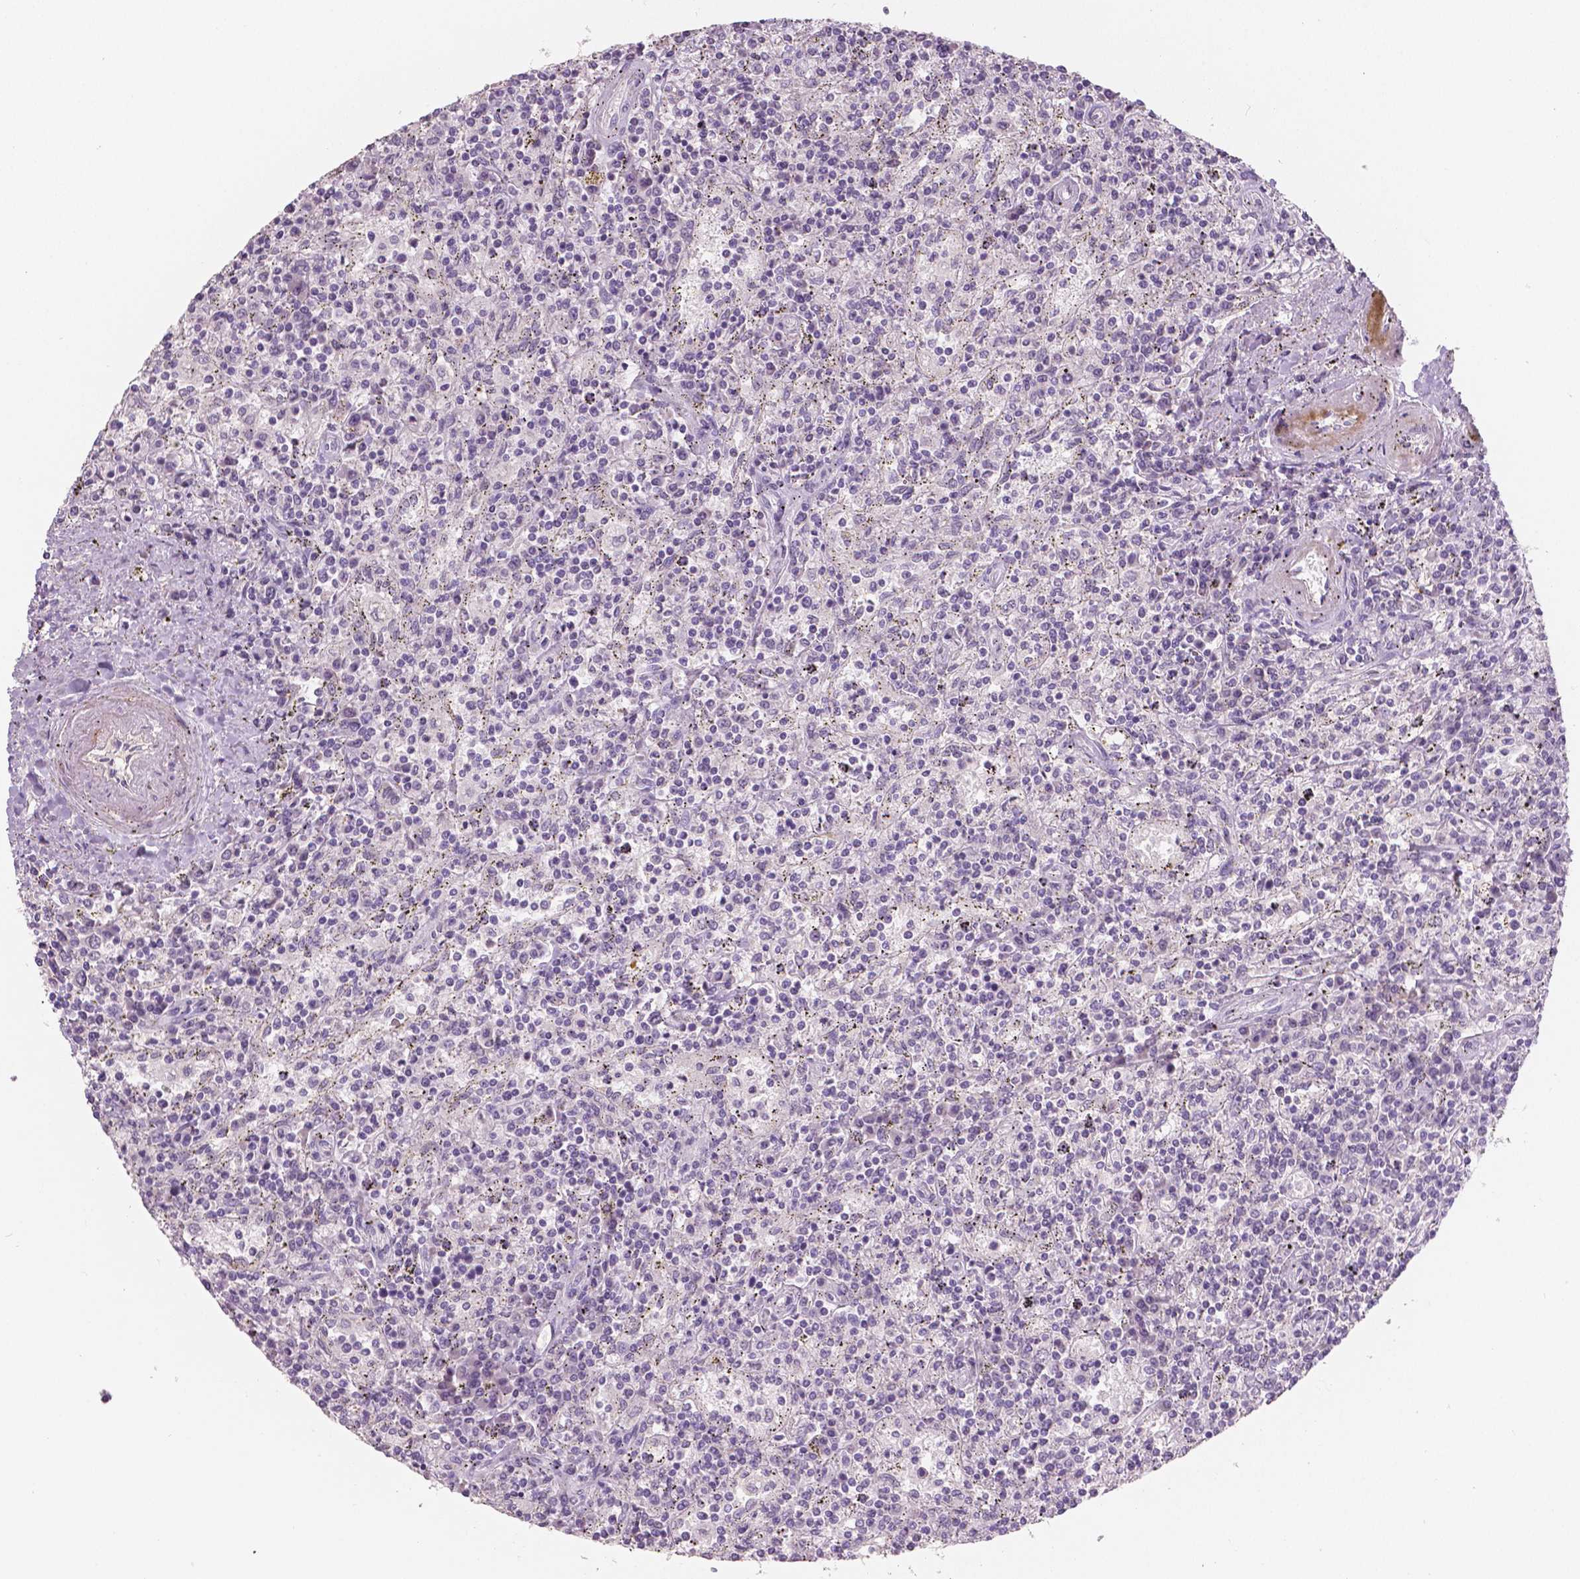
{"staining": {"intensity": "negative", "quantity": "none", "location": "none"}, "tissue": "lymphoma", "cell_type": "Tumor cells", "image_type": "cancer", "snomed": [{"axis": "morphology", "description": "Malignant lymphoma, non-Hodgkin's type, Low grade"}, {"axis": "topography", "description": "Spleen"}], "caption": "This is a micrograph of IHC staining of low-grade malignant lymphoma, non-Hodgkin's type, which shows no staining in tumor cells.", "gene": "APOA4", "patient": {"sex": "male", "age": 62}}